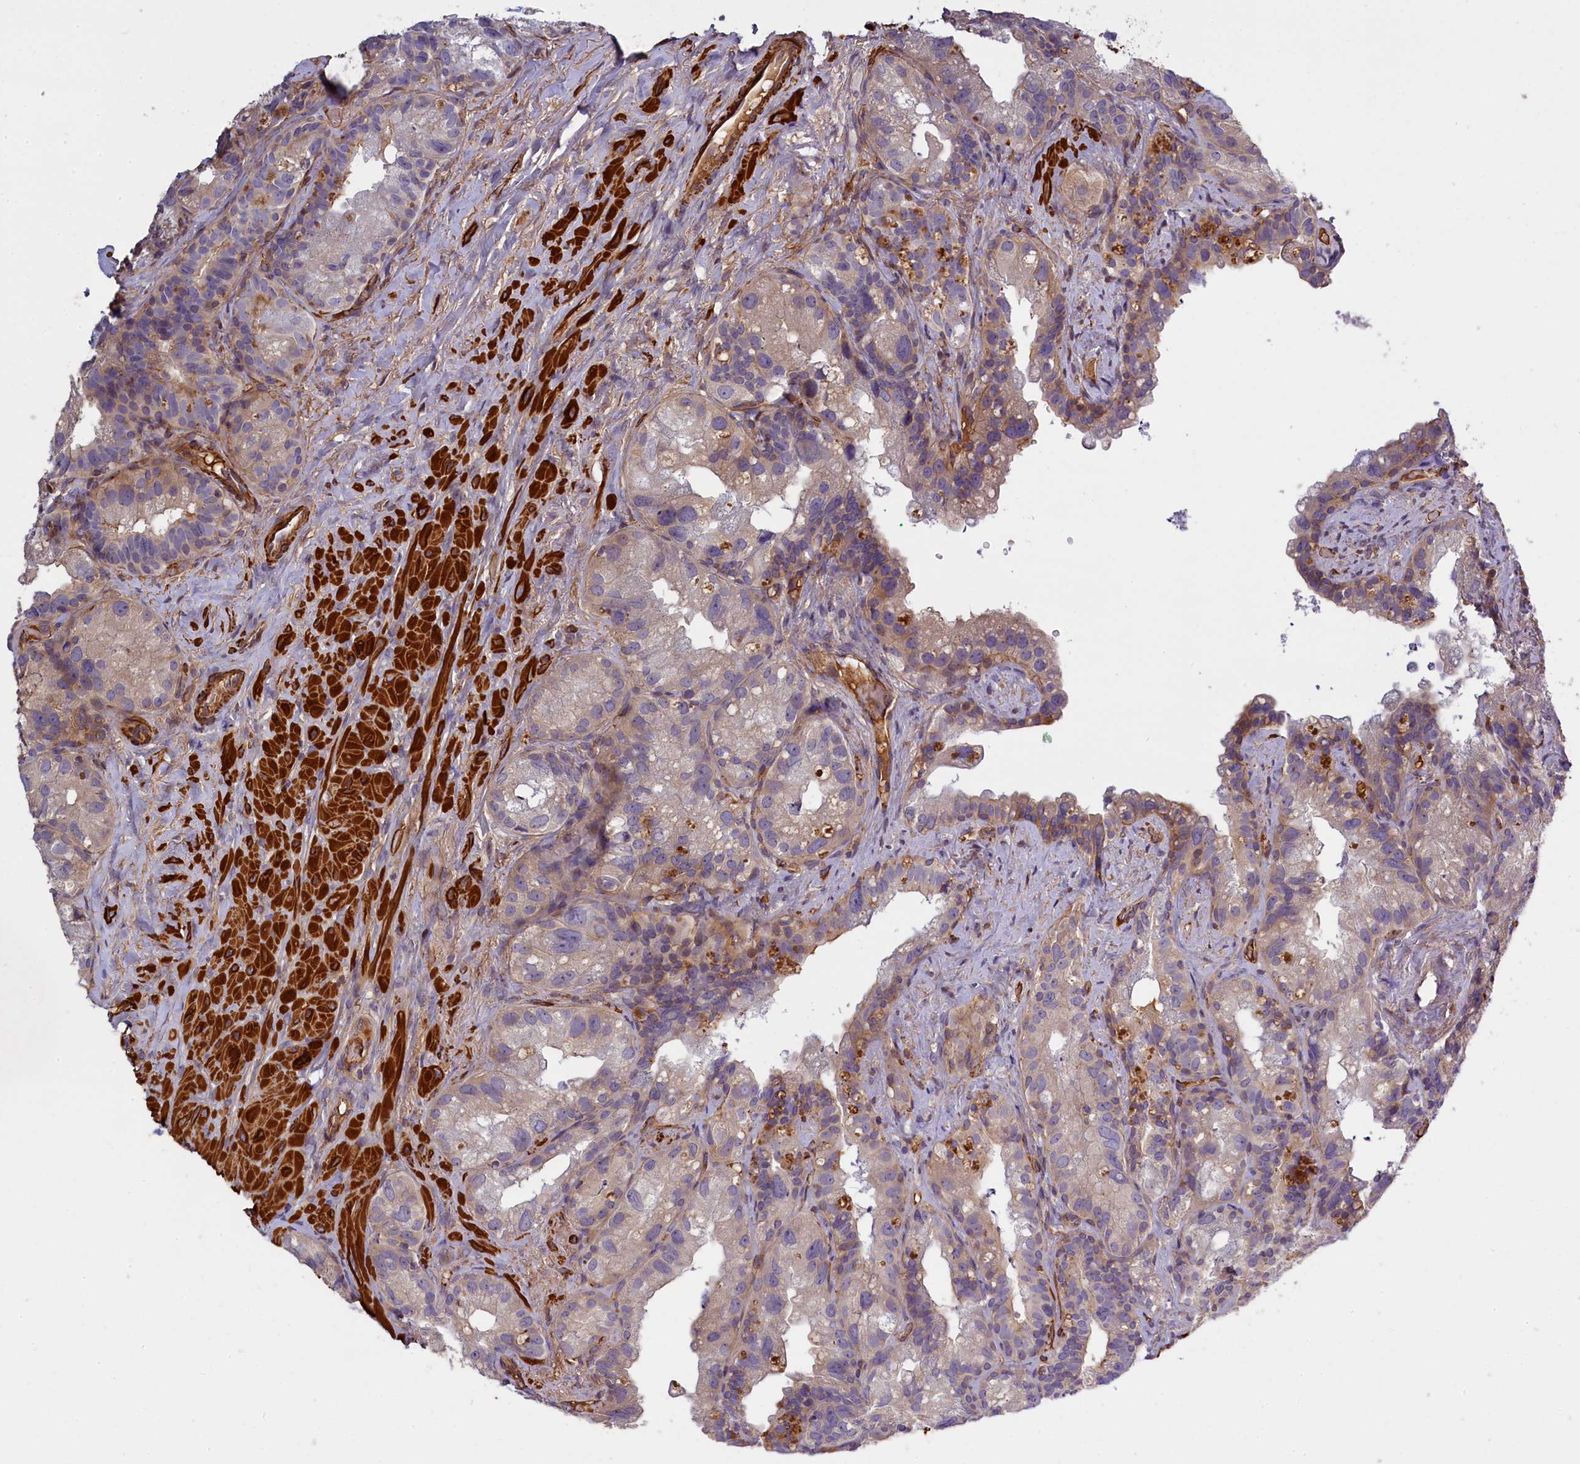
{"staining": {"intensity": "weak", "quantity": "<25%", "location": "cytoplasmic/membranous"}, "tissue": "prostate cancer", "cell_type": "Tumor cells", "image_type": "cancer", "snomed": [{"axis": "morphology", "description": "Normal tissue, NOS"}, {"axis": "morphology", "description": "Adenocarcinoma, Low grade"}, {"axis": "topography", "description": "Prostate"}], "caption": "This is an immunohistochemistry micrograph of human prostate cancer (low-grade adenocarcinoma). There is no expression in tumor cells.", "gene": "FUZ", "patient": {"sex": "male", "age": 72}}